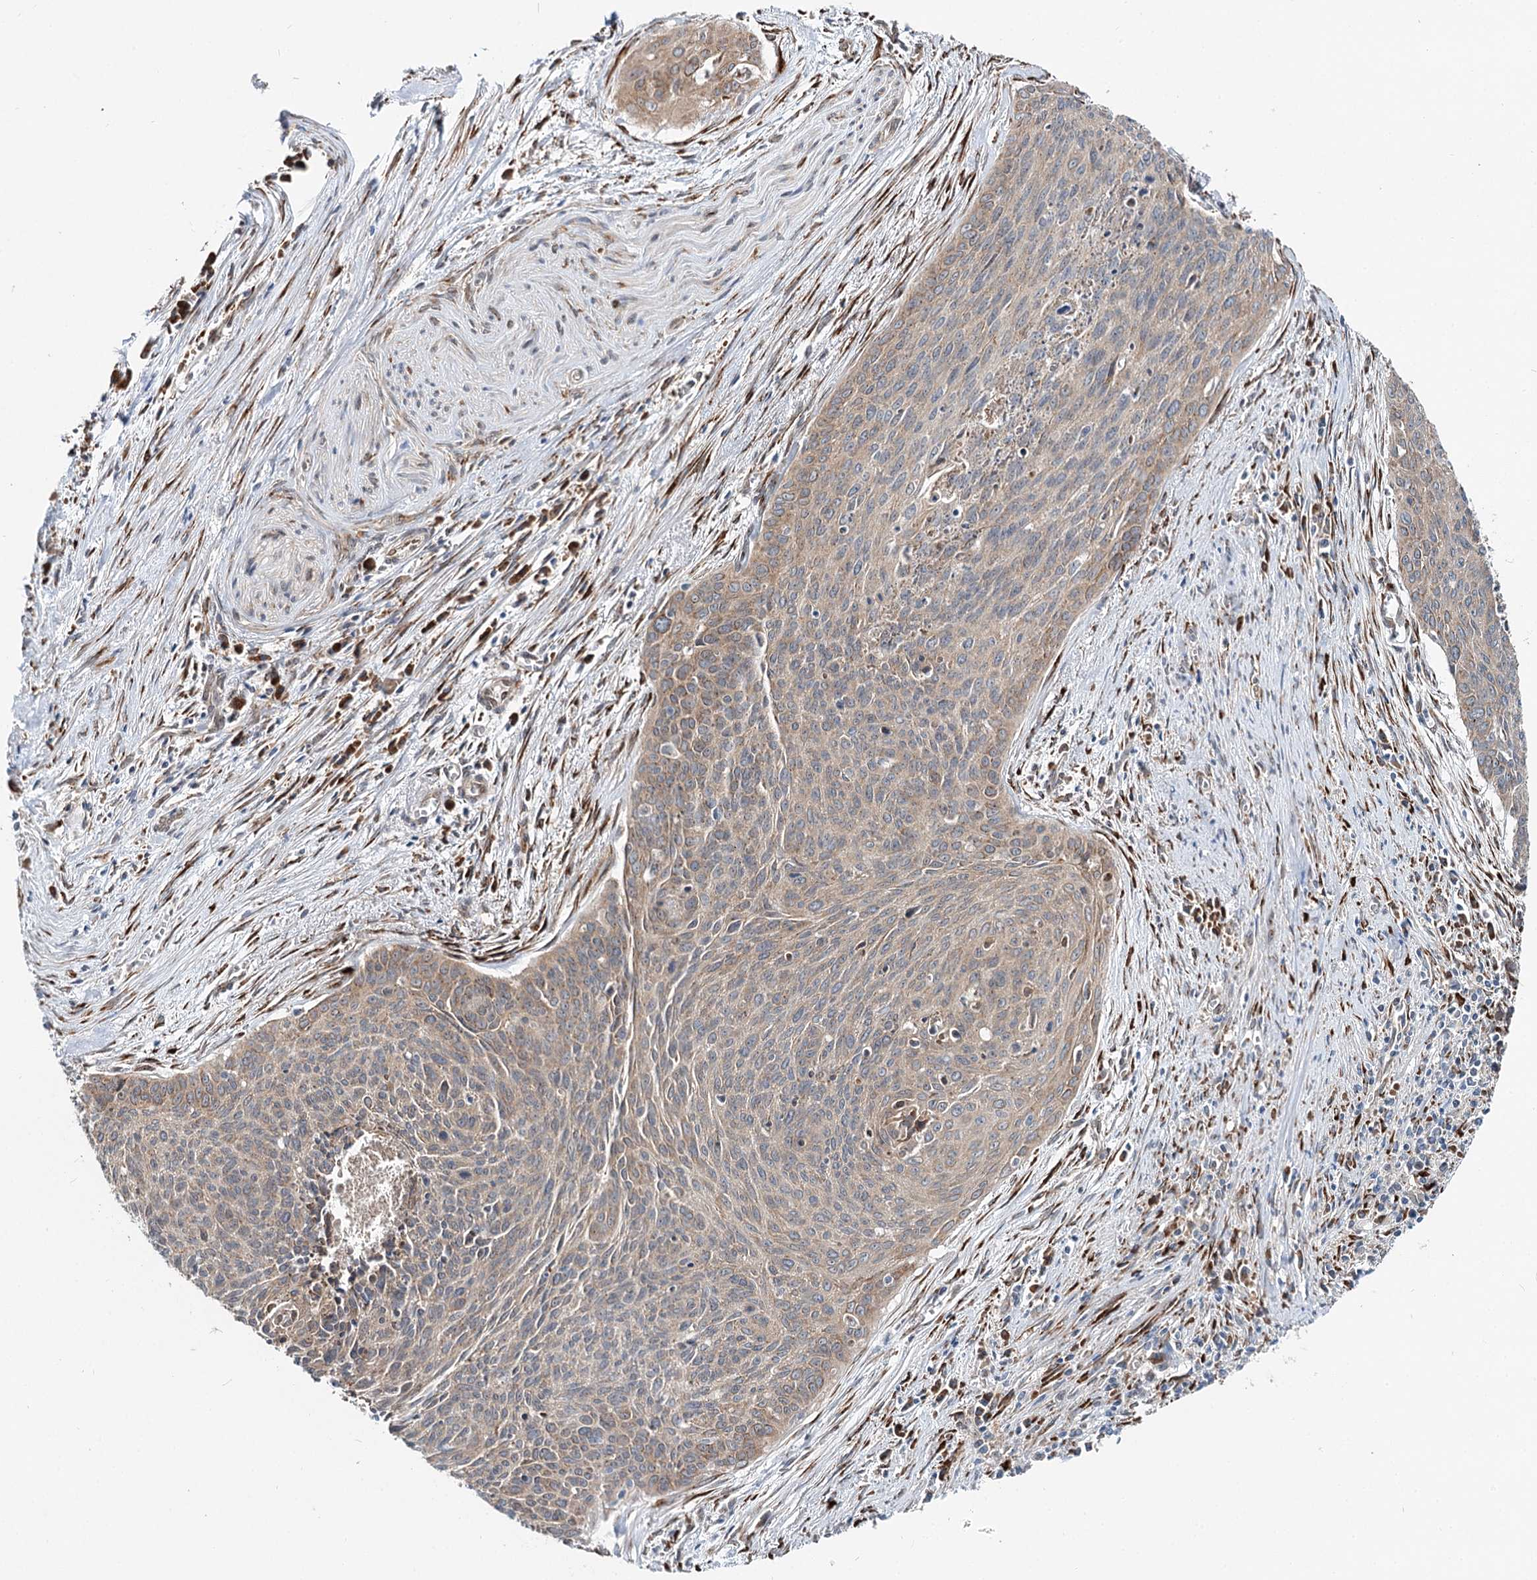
{"staining": {"intensity": "weak", "quantity": "25%-75%", "location": "cytoplasmic/membranous"}, "tissue": "cervical cancer", "cell_type": "Tumor cells", "image_type": "cancer", "snomed": [{"axis": "morphology", "description": "Squamous cell carcinoma, NOS"}, {"axis": "topography", "description": "Cervix"}], "caption": "Immunohistochemistry (DAB) staining of cervical squamous cell carcinoma reveals weak cytoplasmic/membranous protein staining in approximately 25%-75% of tumor cells. The protein is shown in brown color, while the nuclei are stained blue.", "gene": "SPART", "patient": {"sex": "female", "age": 55}}